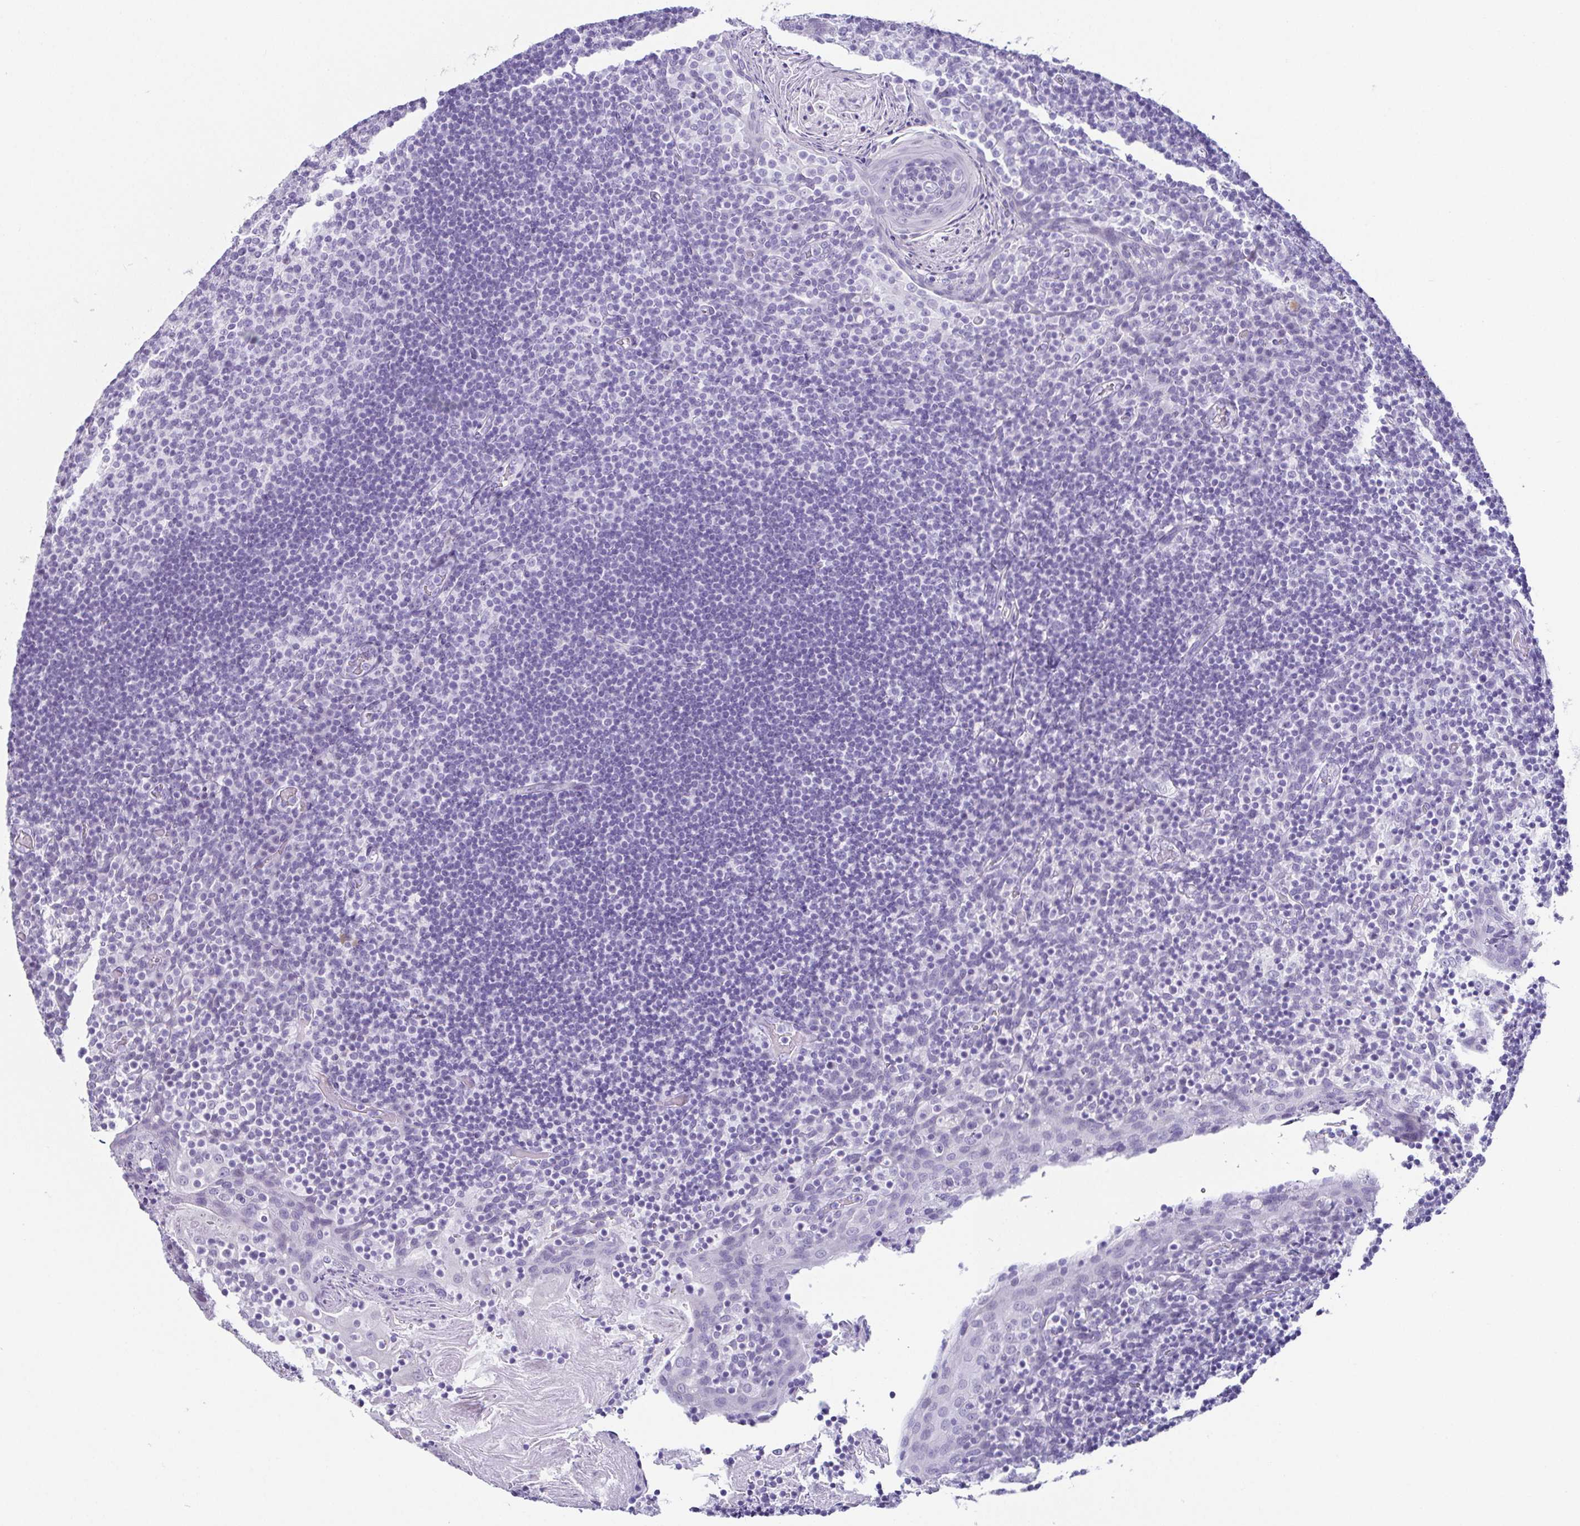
{"staining": {"intensity": "negative", "quantity": "none", "location": "none"}, "tissue": "tonsil", "cell_type": "Germinal center cells", "image_type": "normal", "snomed": [{"axis": "morphology", "description": "Normal tissue, NOS"}, {"axis": "topography", "description": "Tonsil"}], "caption": "This is a micrograph of IHC staining of unremarkable tonsil, which shows no staining in germinal center cells. (Stains: DAB IHC with hematoxylin counter stain, Microscopy: brightfield microscopy at high magnification).", "gene": "ESX1", "patient": {"sex": "female", "age": 10}}